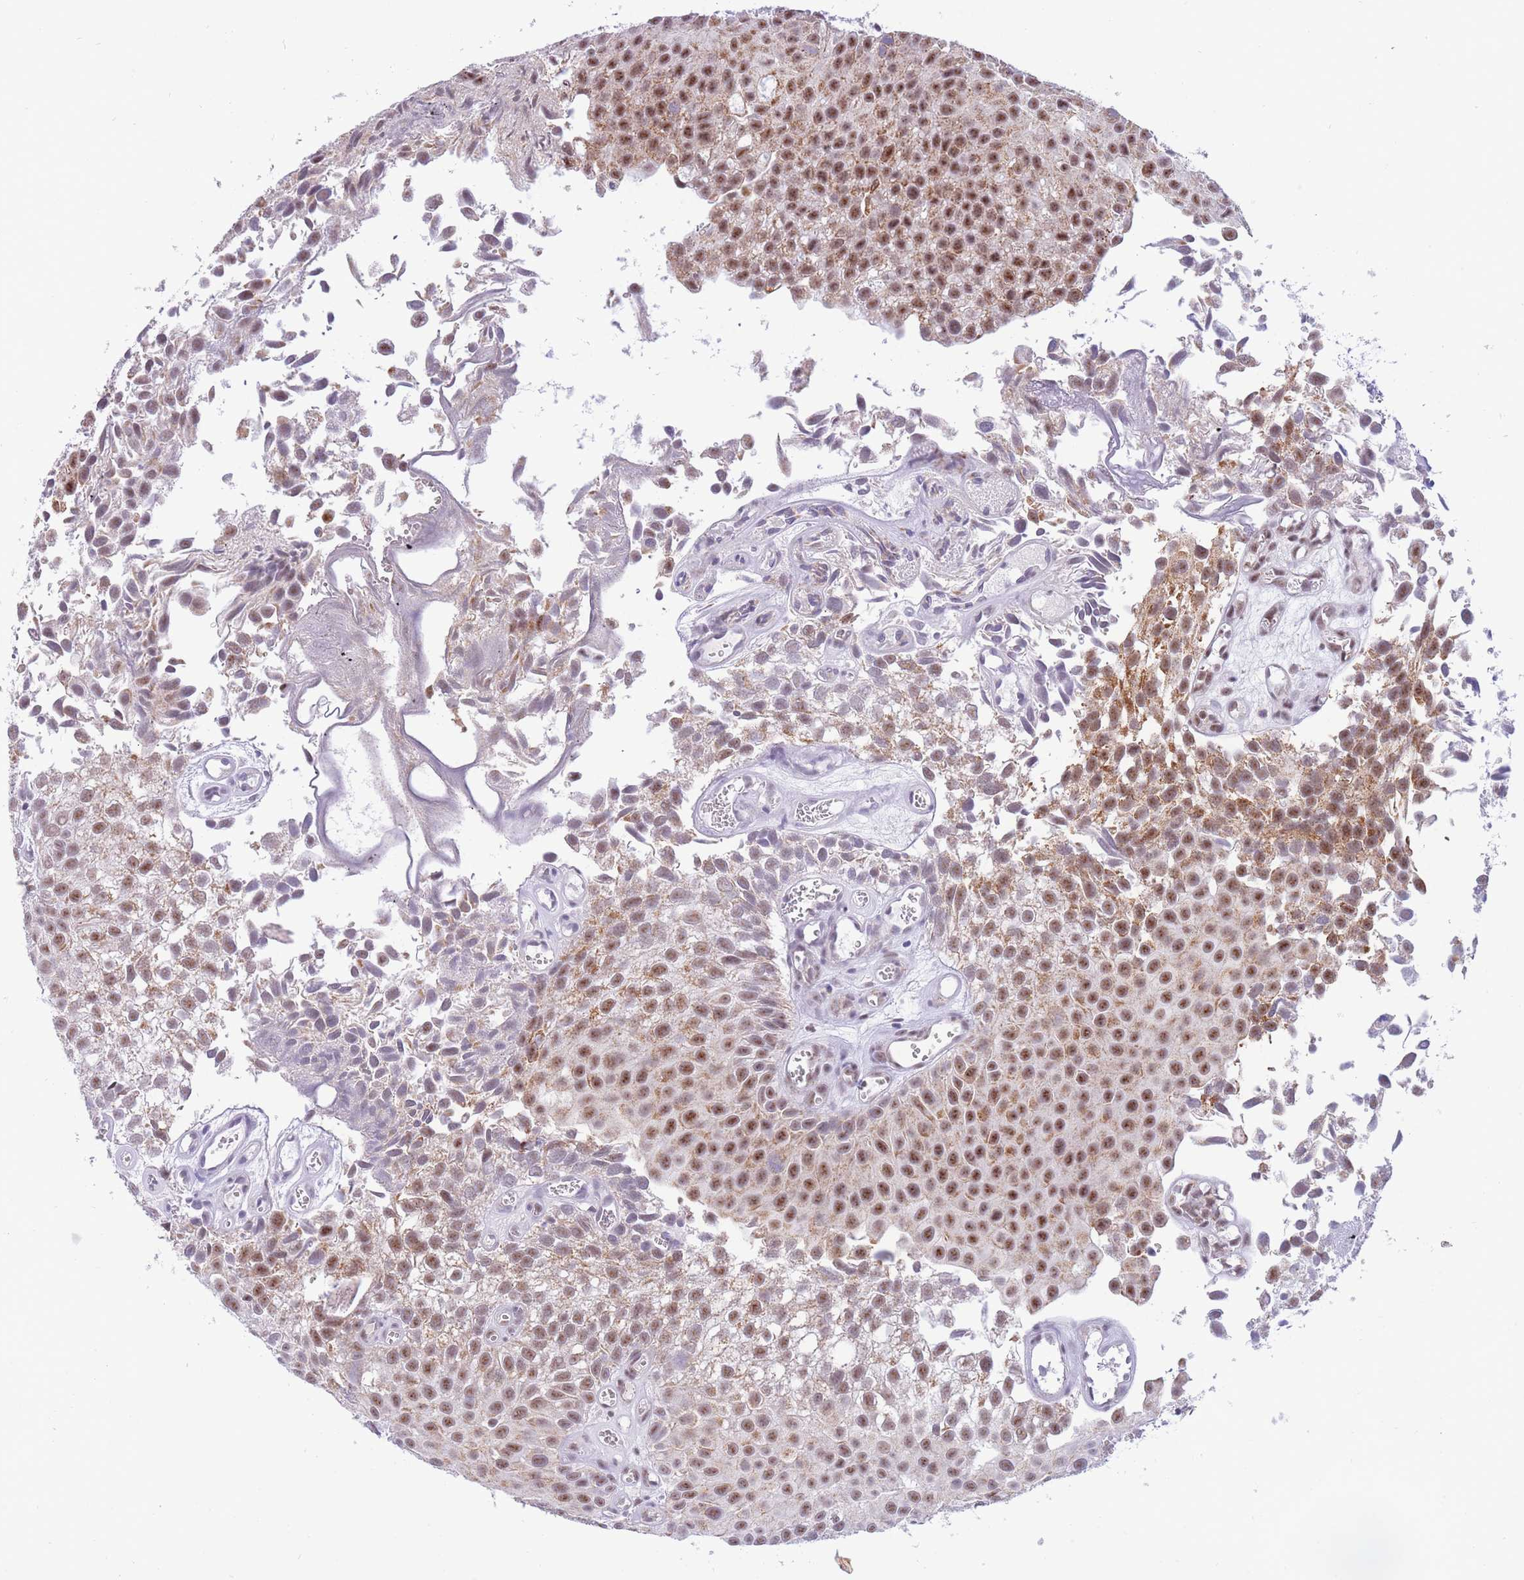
{"staining": {"intensity": "moderate", "quantity": ">75%", "location": "cytoplasmic/membranous,nuclear"}, "tissue": "urothelial cancer", "cell_type": "Tumor cells", "image_type": "cancer", "snomed": [{"axis": "morphology", "description": "Urothelial carcinoma, Low grade"}, {"axis": "topography", "description": "Urinary bladder"}], "caption": "Protein positivity by immunohistochemistry (IHC) shows moderate cytoplasmic/membranous and nuclear expression in about >75% of tumor cells in low-grade urothelial carcinoma. The protein is stained brown, and the nuclei are stained in blue (DAB IHC with brightfield microscopy, high magnification).", "gene": "CYP2B6", "patient": {"sex": "male", "age": 88}}